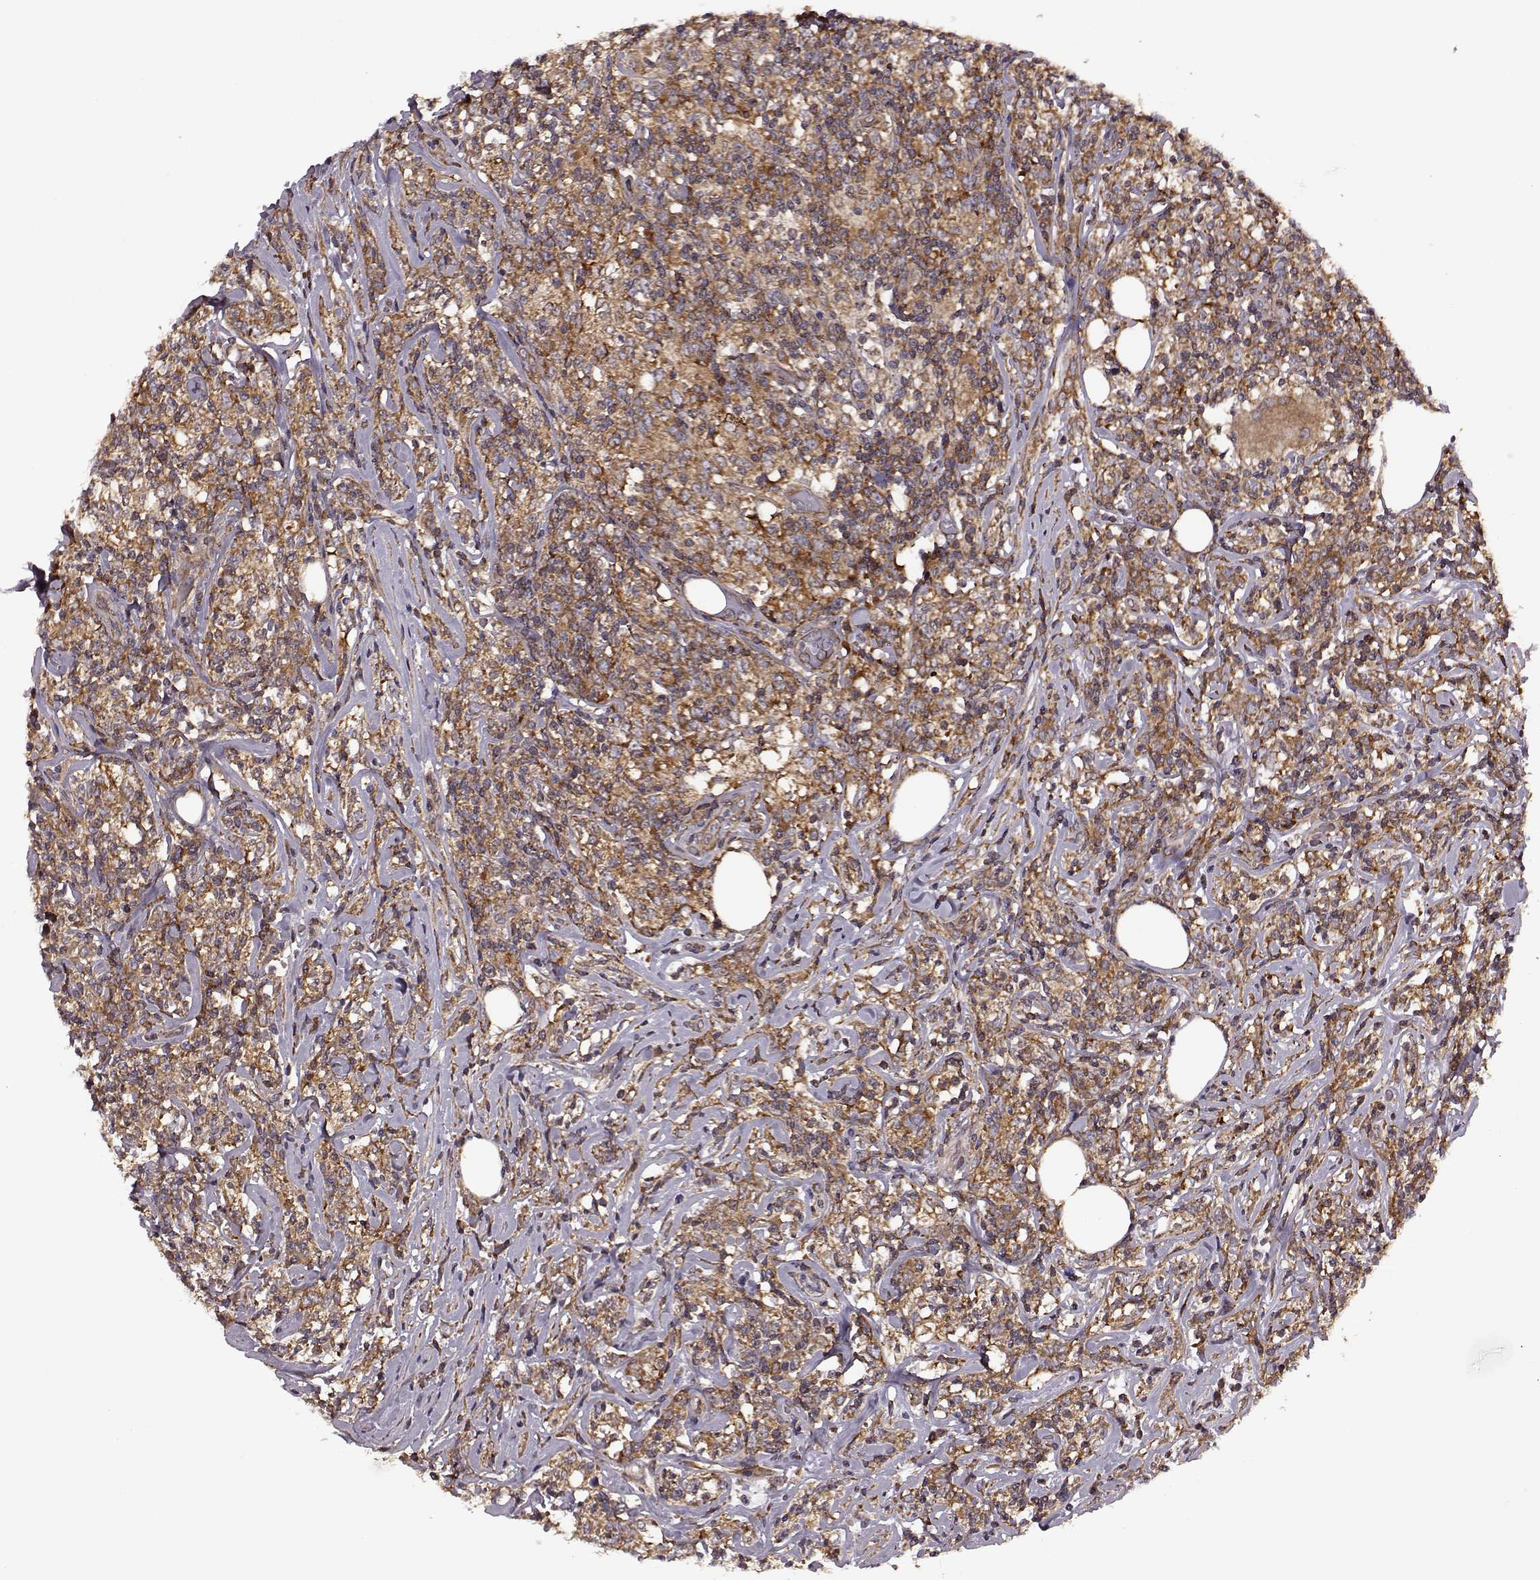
{"staining": {"intensity": "strong", "quantity": ">75%", "location": "cytoplasmic/membranous"}, "tissue": "lymphoma", "cell_type": "Tumor cells", "image_type": "cancer", "snomed": [{"axis": "morphology", "description": "Malignant lymphoma, non-Hodgkin's type, High grade"}, {"axis": "topography", "description": "Lymph node"}], "caption": "A histopathology image showing strong cytoplasmic/membranous staining in approximately >75% of tumor cells in malignant lymphoma, non-Hodgkin's type (high-grade), as visualized by brown immunohistochemical staining.", "gene": "URI1", "patient": {"sex": "female", "age": 84}}